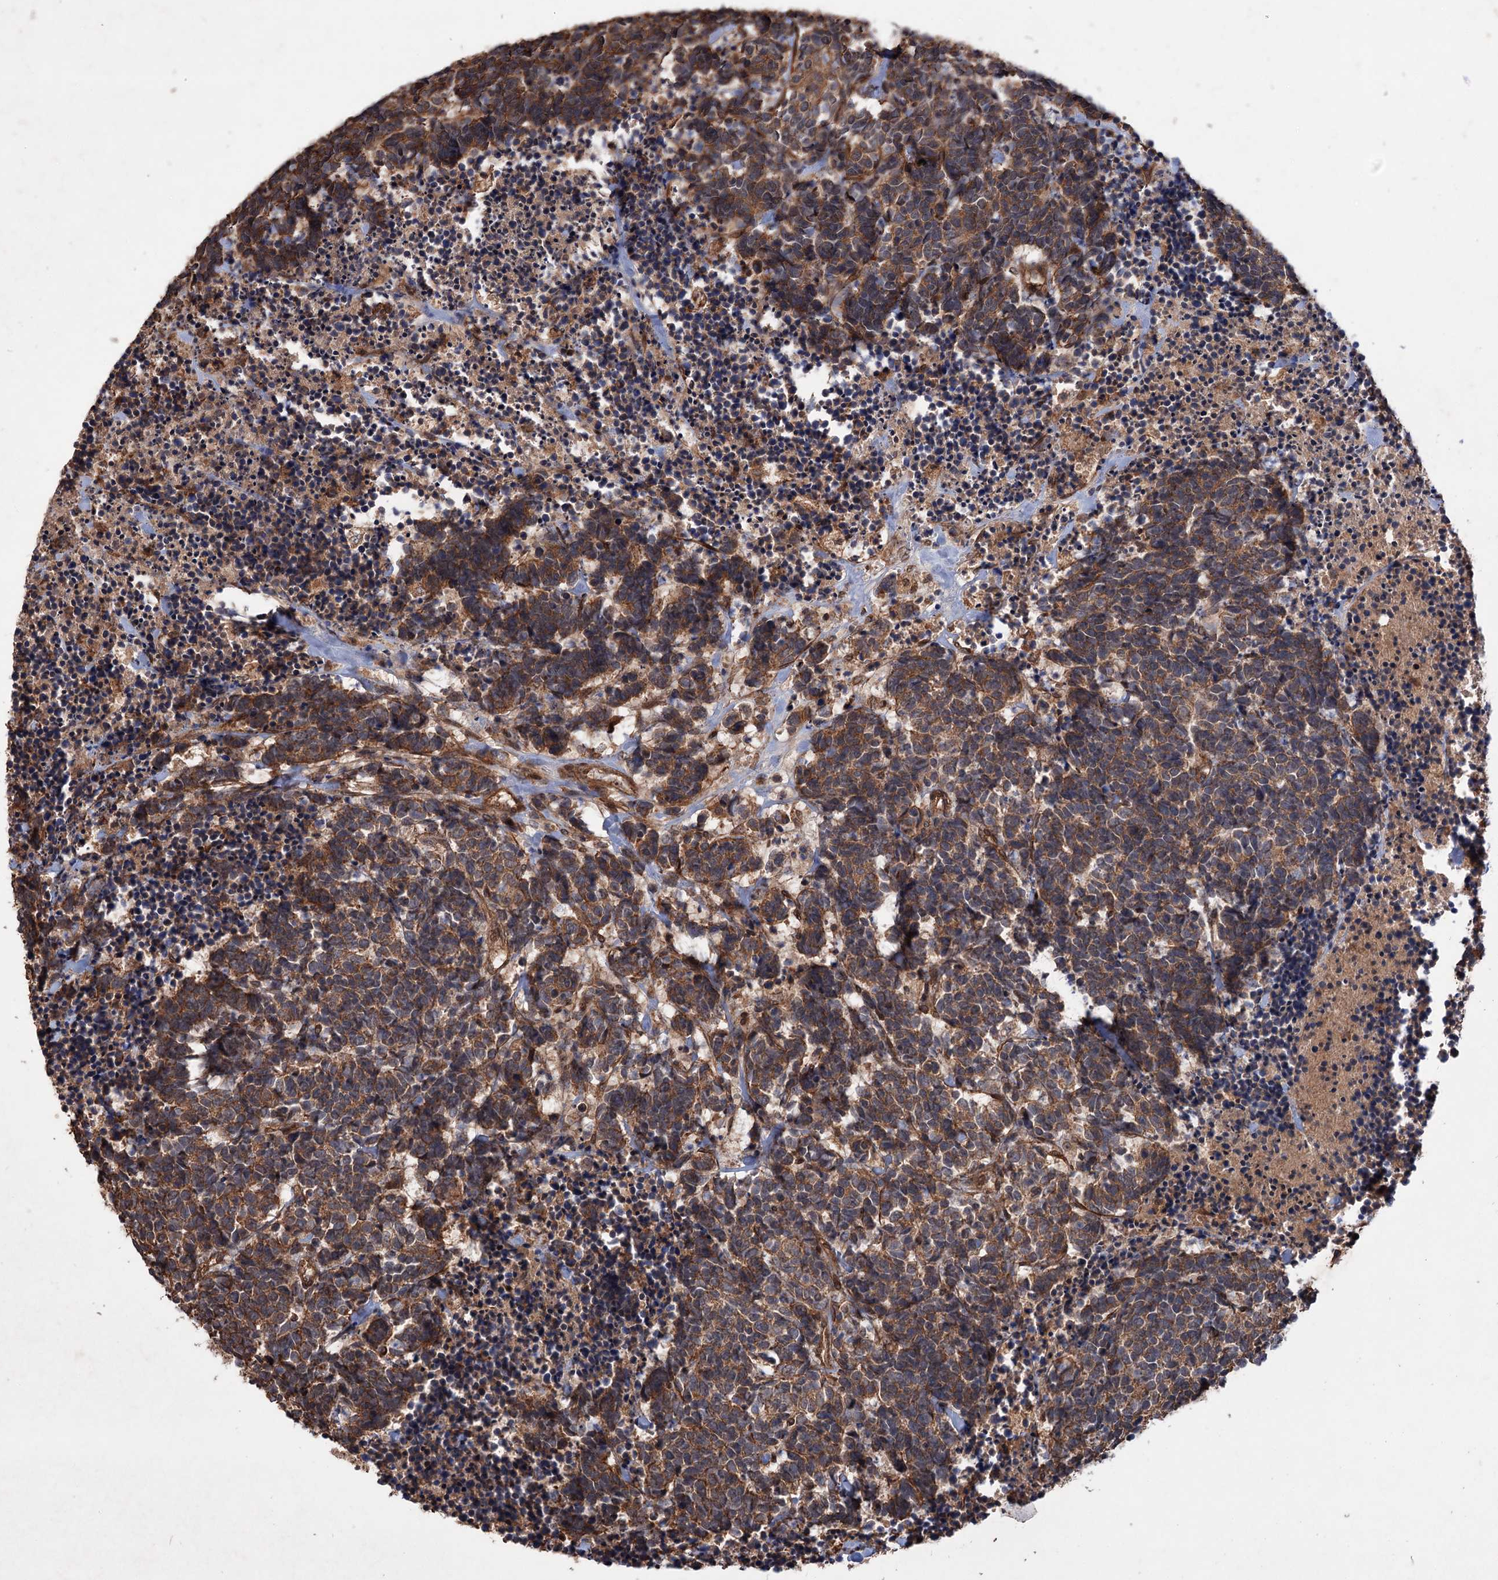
{"staining": {"intensity": "moderate", "quantity": ">75%", "location": "cytoplasmic/membranous"}, "tissue": "carcinoid", "cell_type": "Tumor cells", "image_type": "cancer", "snomed": [{"axis": "morphology", "description": "Carcinoma, NOS"}, {"axis": "morphology", "description": "Carcinoid, malignant, NOS"}, {"axis": "topography", "description": "Urinary bladder"}], "caption": "IHC (DAB) staining of human carcinoid exhibits moderate cytoplasmic/membranous protein positivity in about >75% of tumor cells.", "gene": "ADK", "patient": {"sex": "male", "age": 57}}